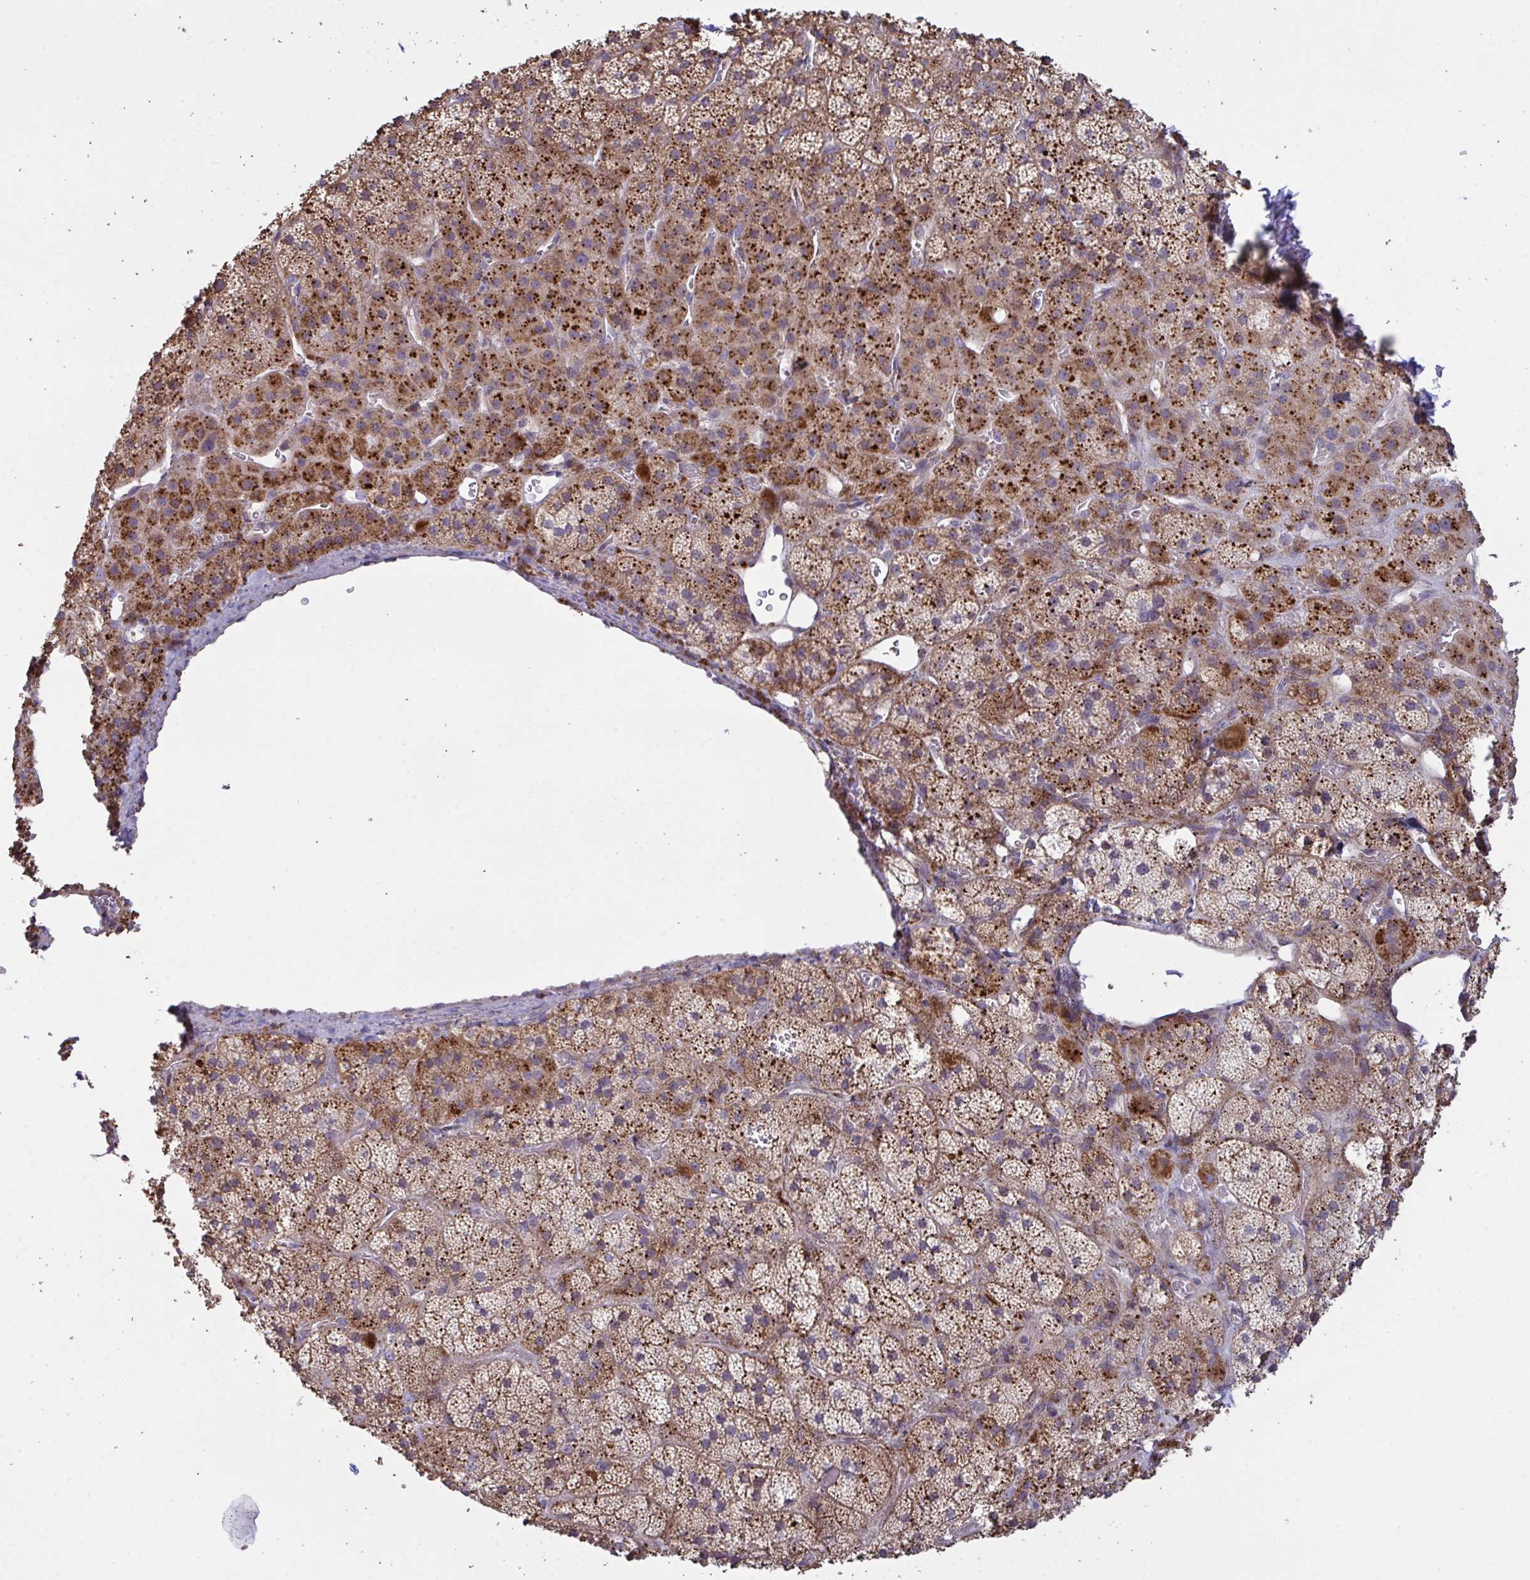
{"staining": {"intensity": "strong", "quantity": ">75%", "location": "cytoplasmic/membranous"}, "tissue": "adrenal gland", "cell_type": "Glandular cells", "image_type": "normal", "snomed": [{"axis": "morphology", "description": "Normal tissue, NOS"}, {"axis": "topography", "description": "Adrenal gland"}], "caption": "Brown immunohistochemical staining in benign human adrenal gland reveals strong cytoplasmic/membranous expression in approximately >75% of glandular cells. (brown staining indicates protein expression, while blue staining denotes nuclei).", "gene": "MICOS10", "patient": {"sex": "male", "age": 57}}